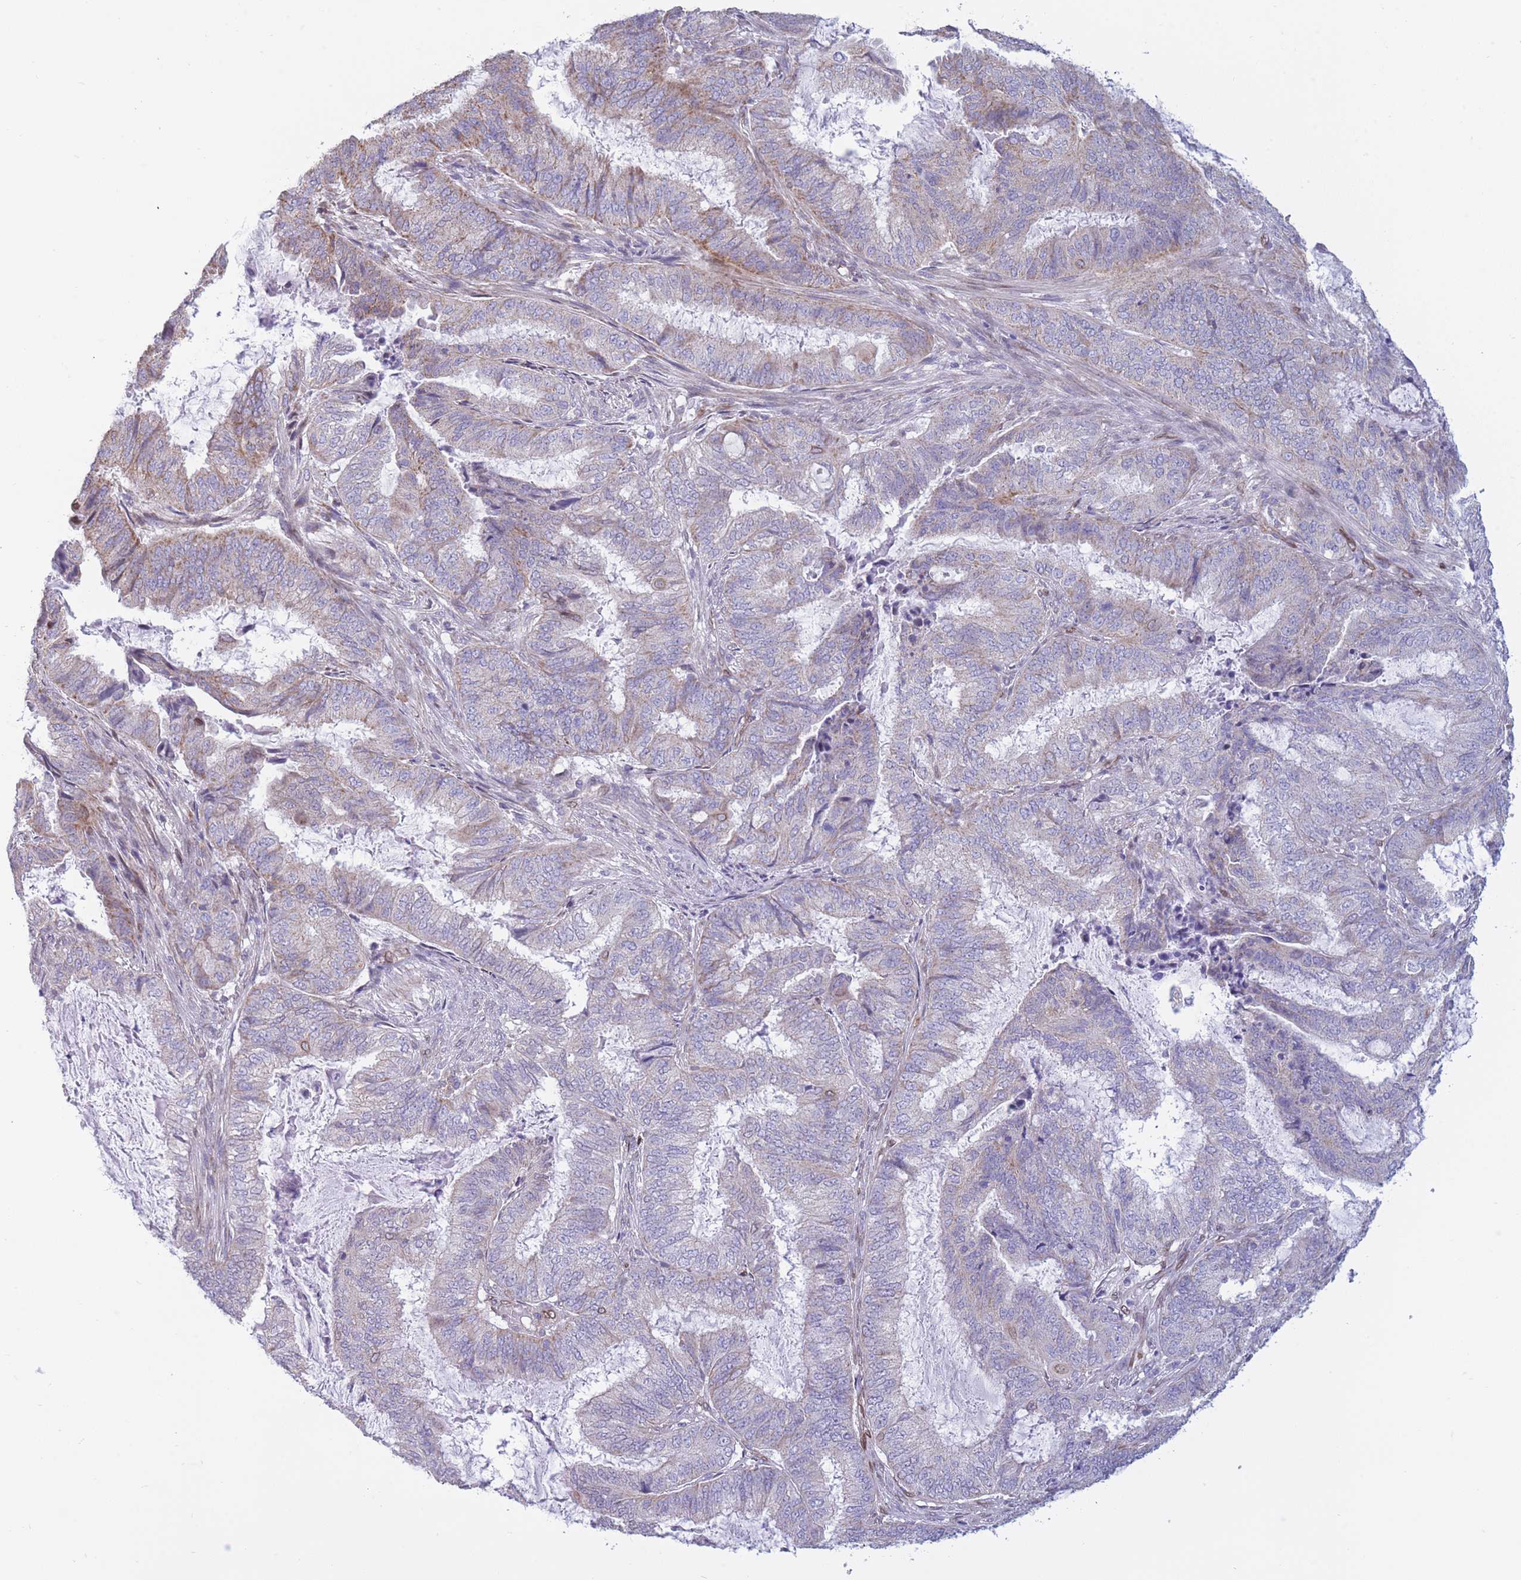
{"staining": {"intensity": "weak", "quantity": "<25%", "location": "cytoplasmic/membranous"}, "tissue": "endometrial cancer", "cell_type": "Tumor cells", "image_type": "cancer", "snomed": [{"axis": "morphology", "description": "Adenocarcinoma, NOS"}, {"axis": "topography", "description": "Endometrium"}], "caption": "This is a image of immunohistochemistry (IHC) staining of endometrial cancer, which shows no staining in tumor cells.", "gene": "PDHA1", "patient": {"sex": "female", "age": 51}}